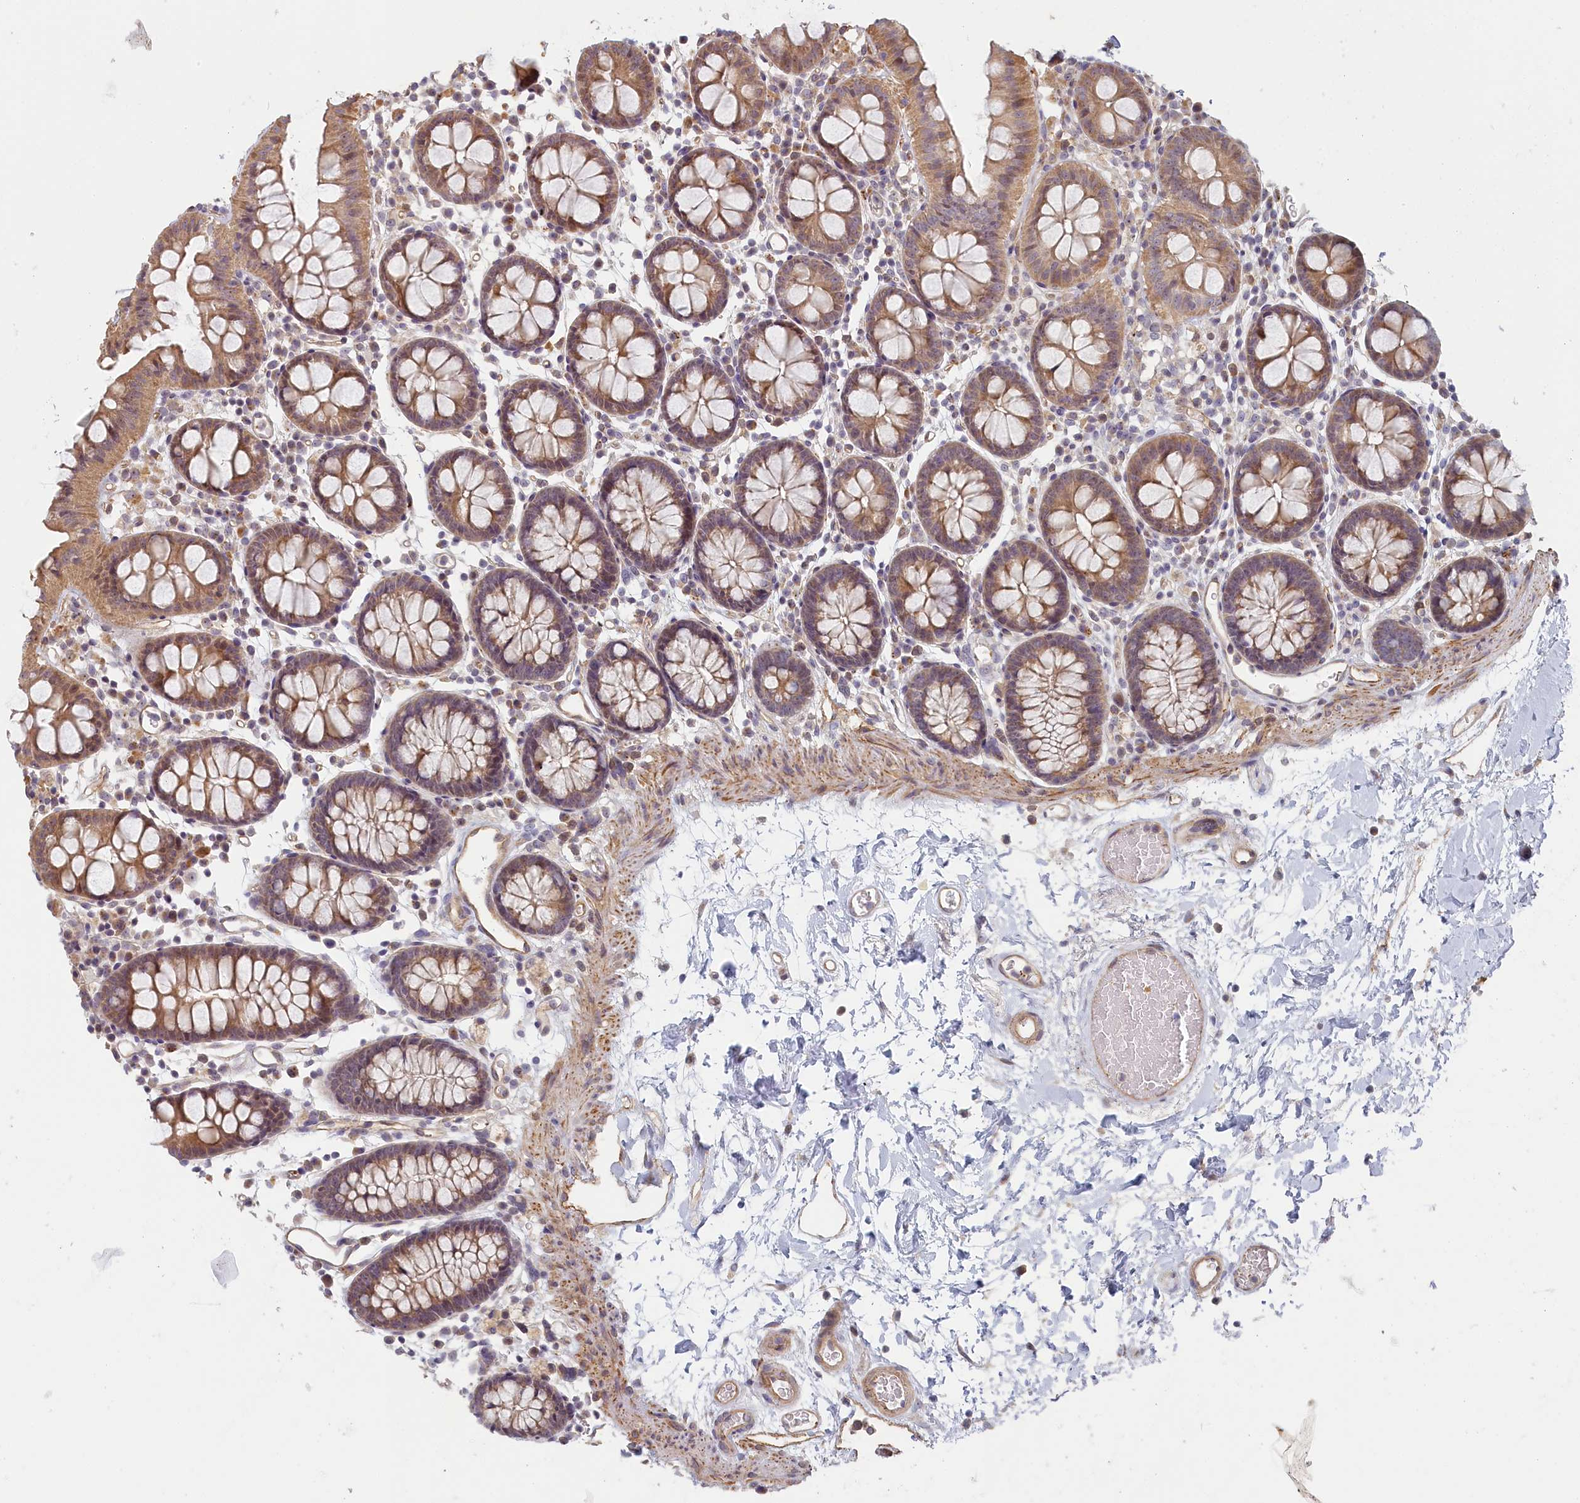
{"staining": {"intensity": "moderate", "quantity": ">75%", "location": "cytoplasmic/membranous"}, "tissue": "colon", "cell_type": "Endothelial cells", "image_type": "normal", "snomed": [{"axis": "morphology", "description": "Normal tissue, NOS"}, {"axis": "topography", "description": "Colon"}], "caption": "DAB immunohistochemical staining of normal colon shows moderate cytoplasmic/membranous protein staining in approximately >75% of endothelial cells.", "gene": "INTS4", "patient": {"sex": "male", "age": 75}}